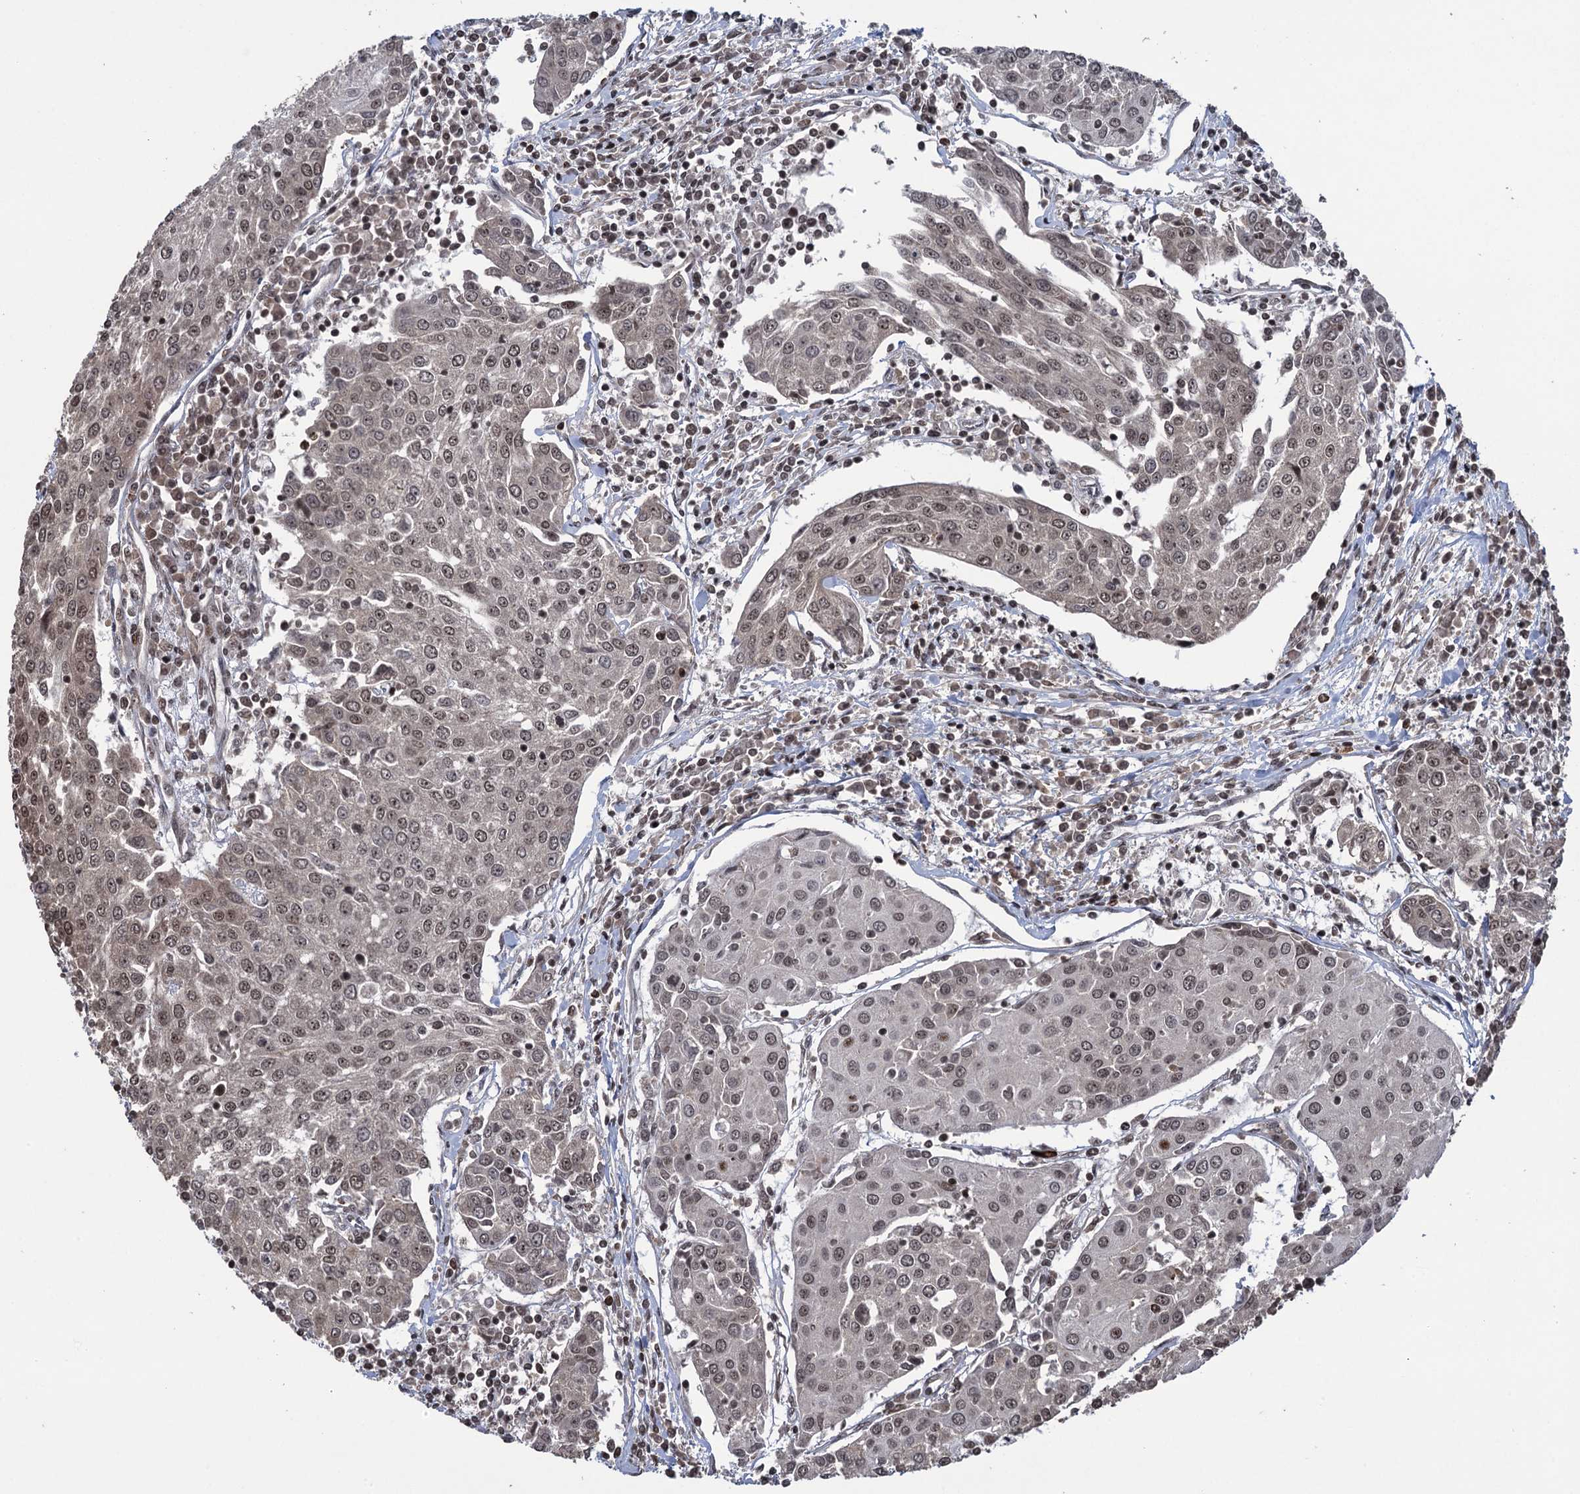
{"staining": {"intensity": "moderate", "quantity": ">75%", "location": "nuclear"}, "tissue": "urothelial cancer", "cell_type": "Tumor cells", "image_type": "cancer", "snomed": [{"axis": "morphology", "description": "Urothelial carcinoma, High grade"}, {"axis": "topography", "description": "Urinary bladder"}], "caption": "Tumor cells reveal moderate nuclear positivity in approximately >75% of cells in urothelial cancer. The staining was performed using DAB to visualize the protein expression in brown, while the nuclei were stained in blue with hematoxylin (Magnification: 20x).", "gene": "ZNF169", "patient": {"sex": "female", "age": 85}}